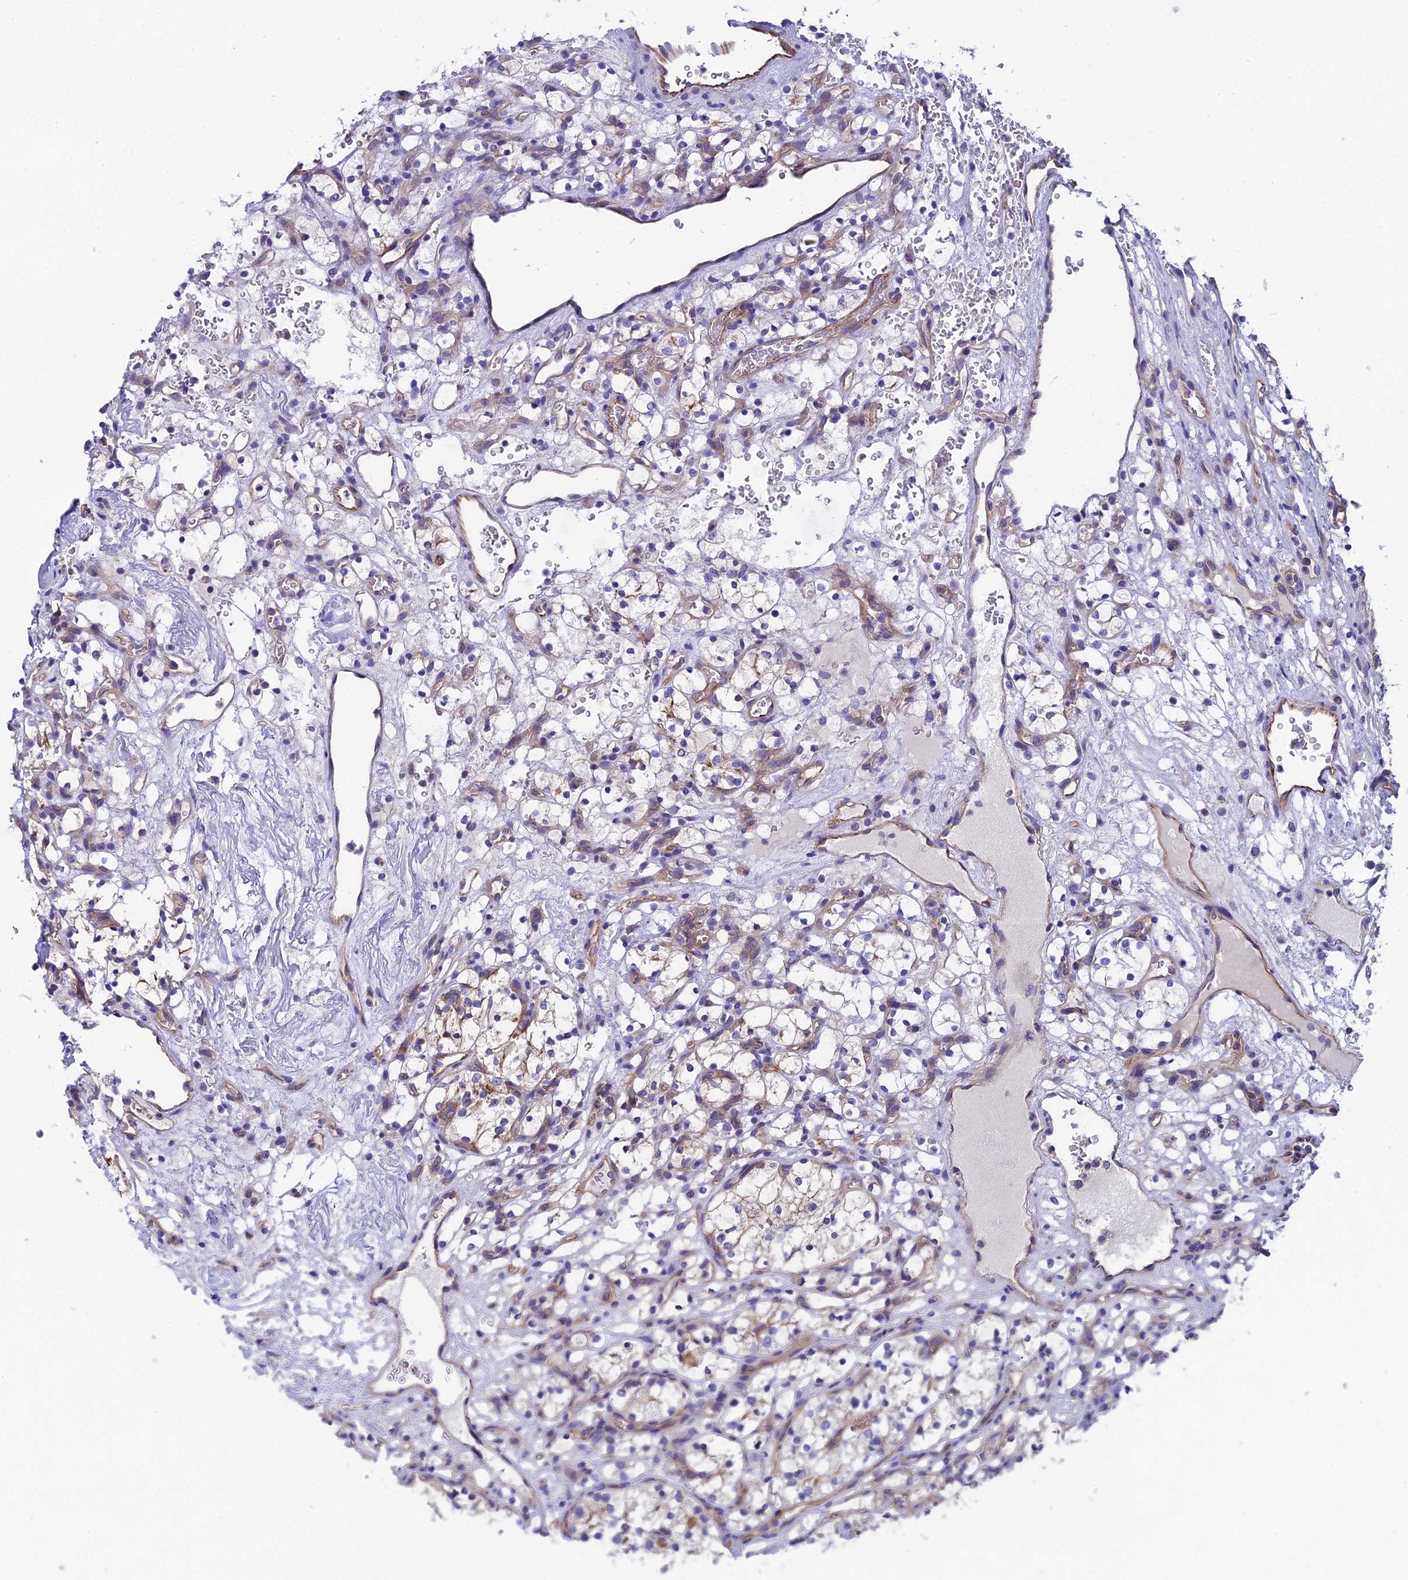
{"staining": {"intensity": "negative", "quantity": "none", "location": "none"}, "tissue": "renal cancer", "cell_type": "Tumor cells", "image_type": "cancer", "snomed": [{"axis": "morphology", "description": "Adenocarcinoma, NOS"}, {"axis": "topography", "description": "Kidney"}], "caption": "Protein analysis of renal cancer (adenocarcinoma) displays no significant positivity in tumor cells.", "gene": "PPFIA3", "patient": {"sex": "female", "age": 69}}